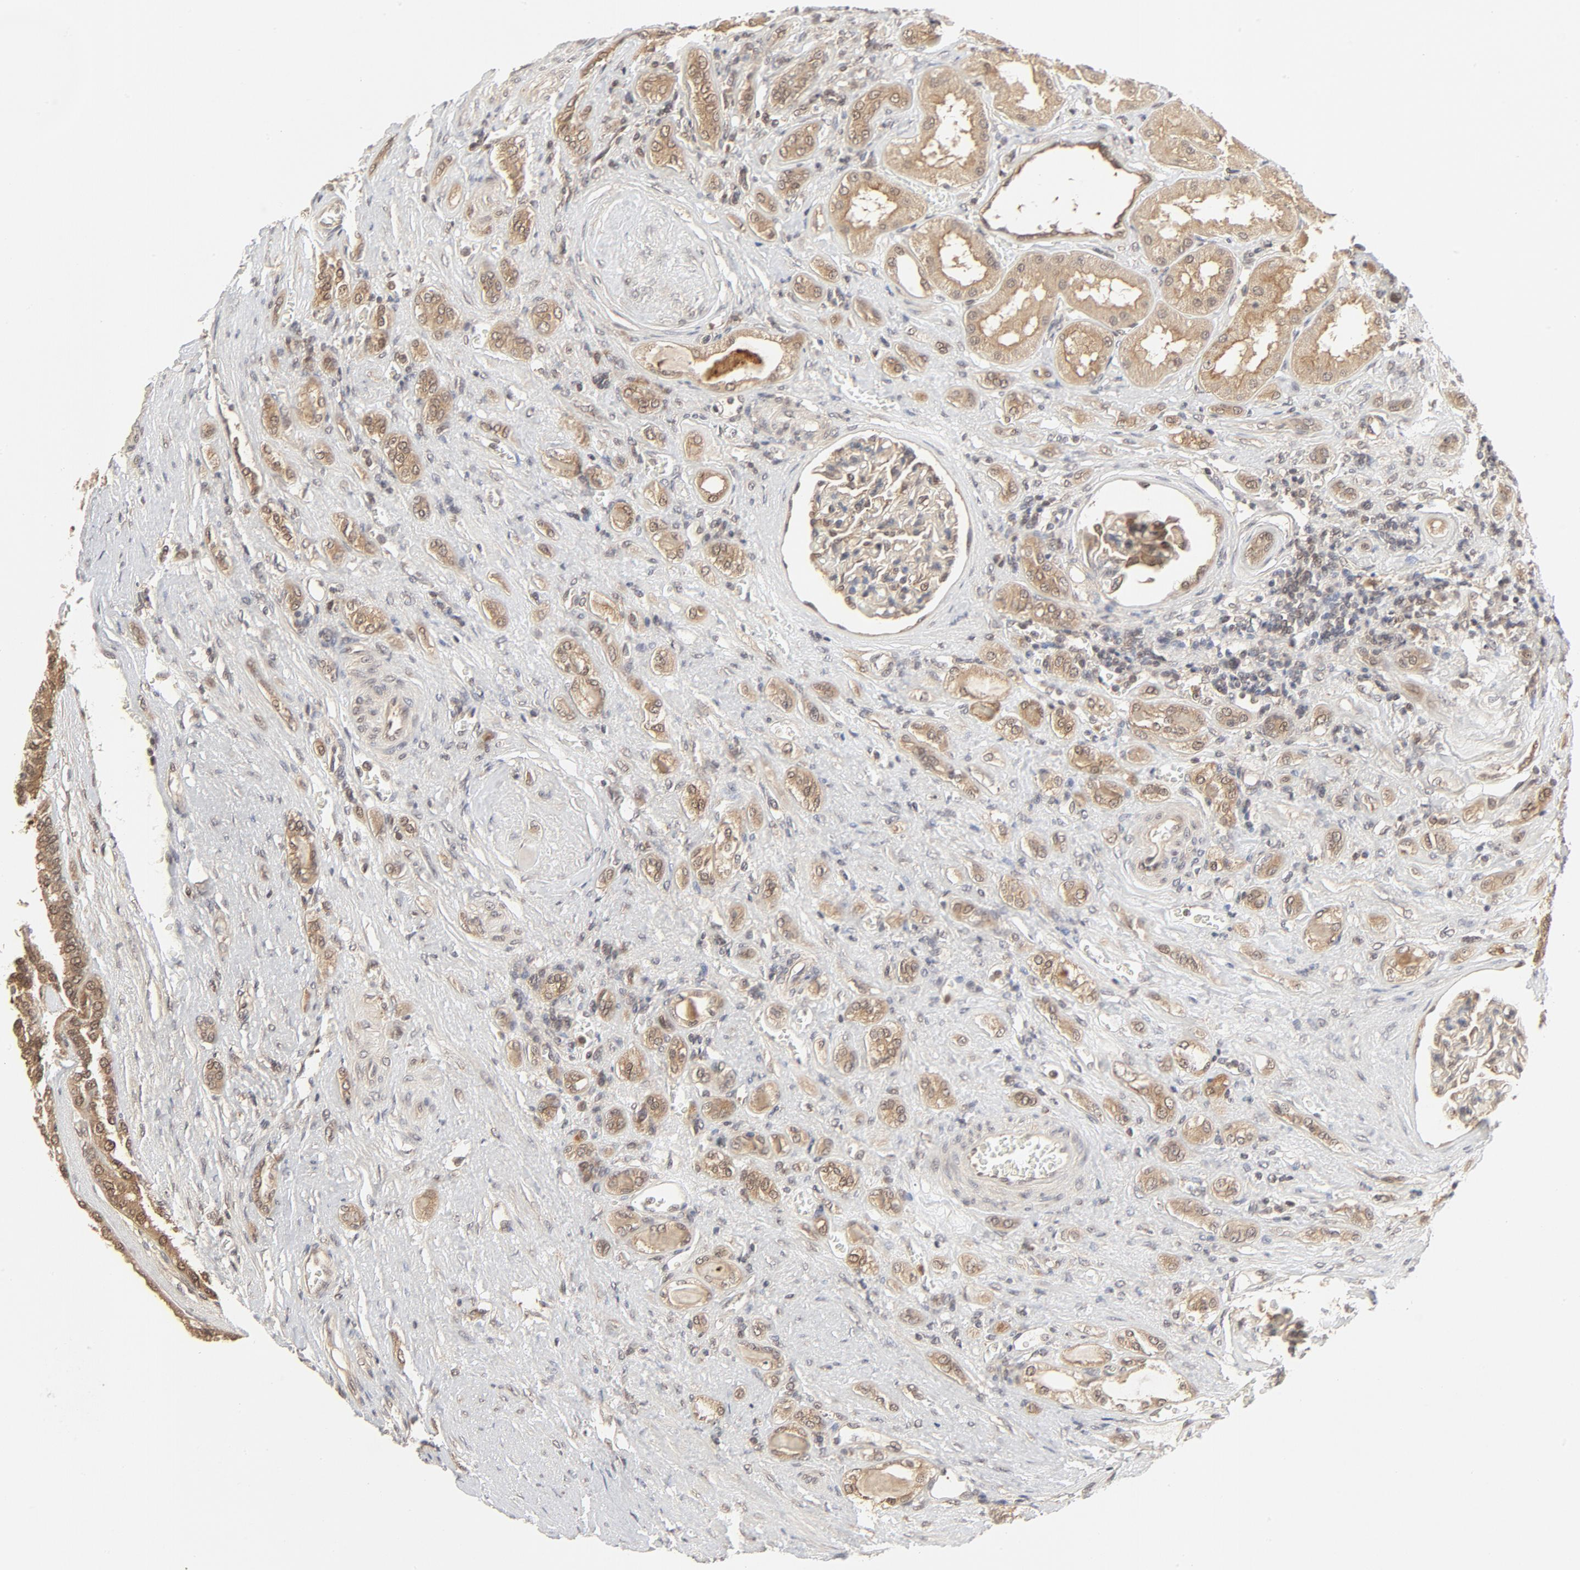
{"staining": {"intensity": "moderate", "quantity": ">75%", "location": "cytoplasmic/membranous,nuclear"}, "tissue": "renal cancer", "cell_type": "Tumor cells", "image_type": "cancer", "snomed": [{"axis": "morphology", "description": "Adenocarcinoma, NOS"}, {"axis": "topography", "description": "Kidney"}], "caption": "Moderate cytoplasmic/membranous and nuclear protein positivity is identified in approximately >75% of tumor cells in renal cancer.", "gene": "NEDD8", "patient": {"sex": "male", "age": 46}}